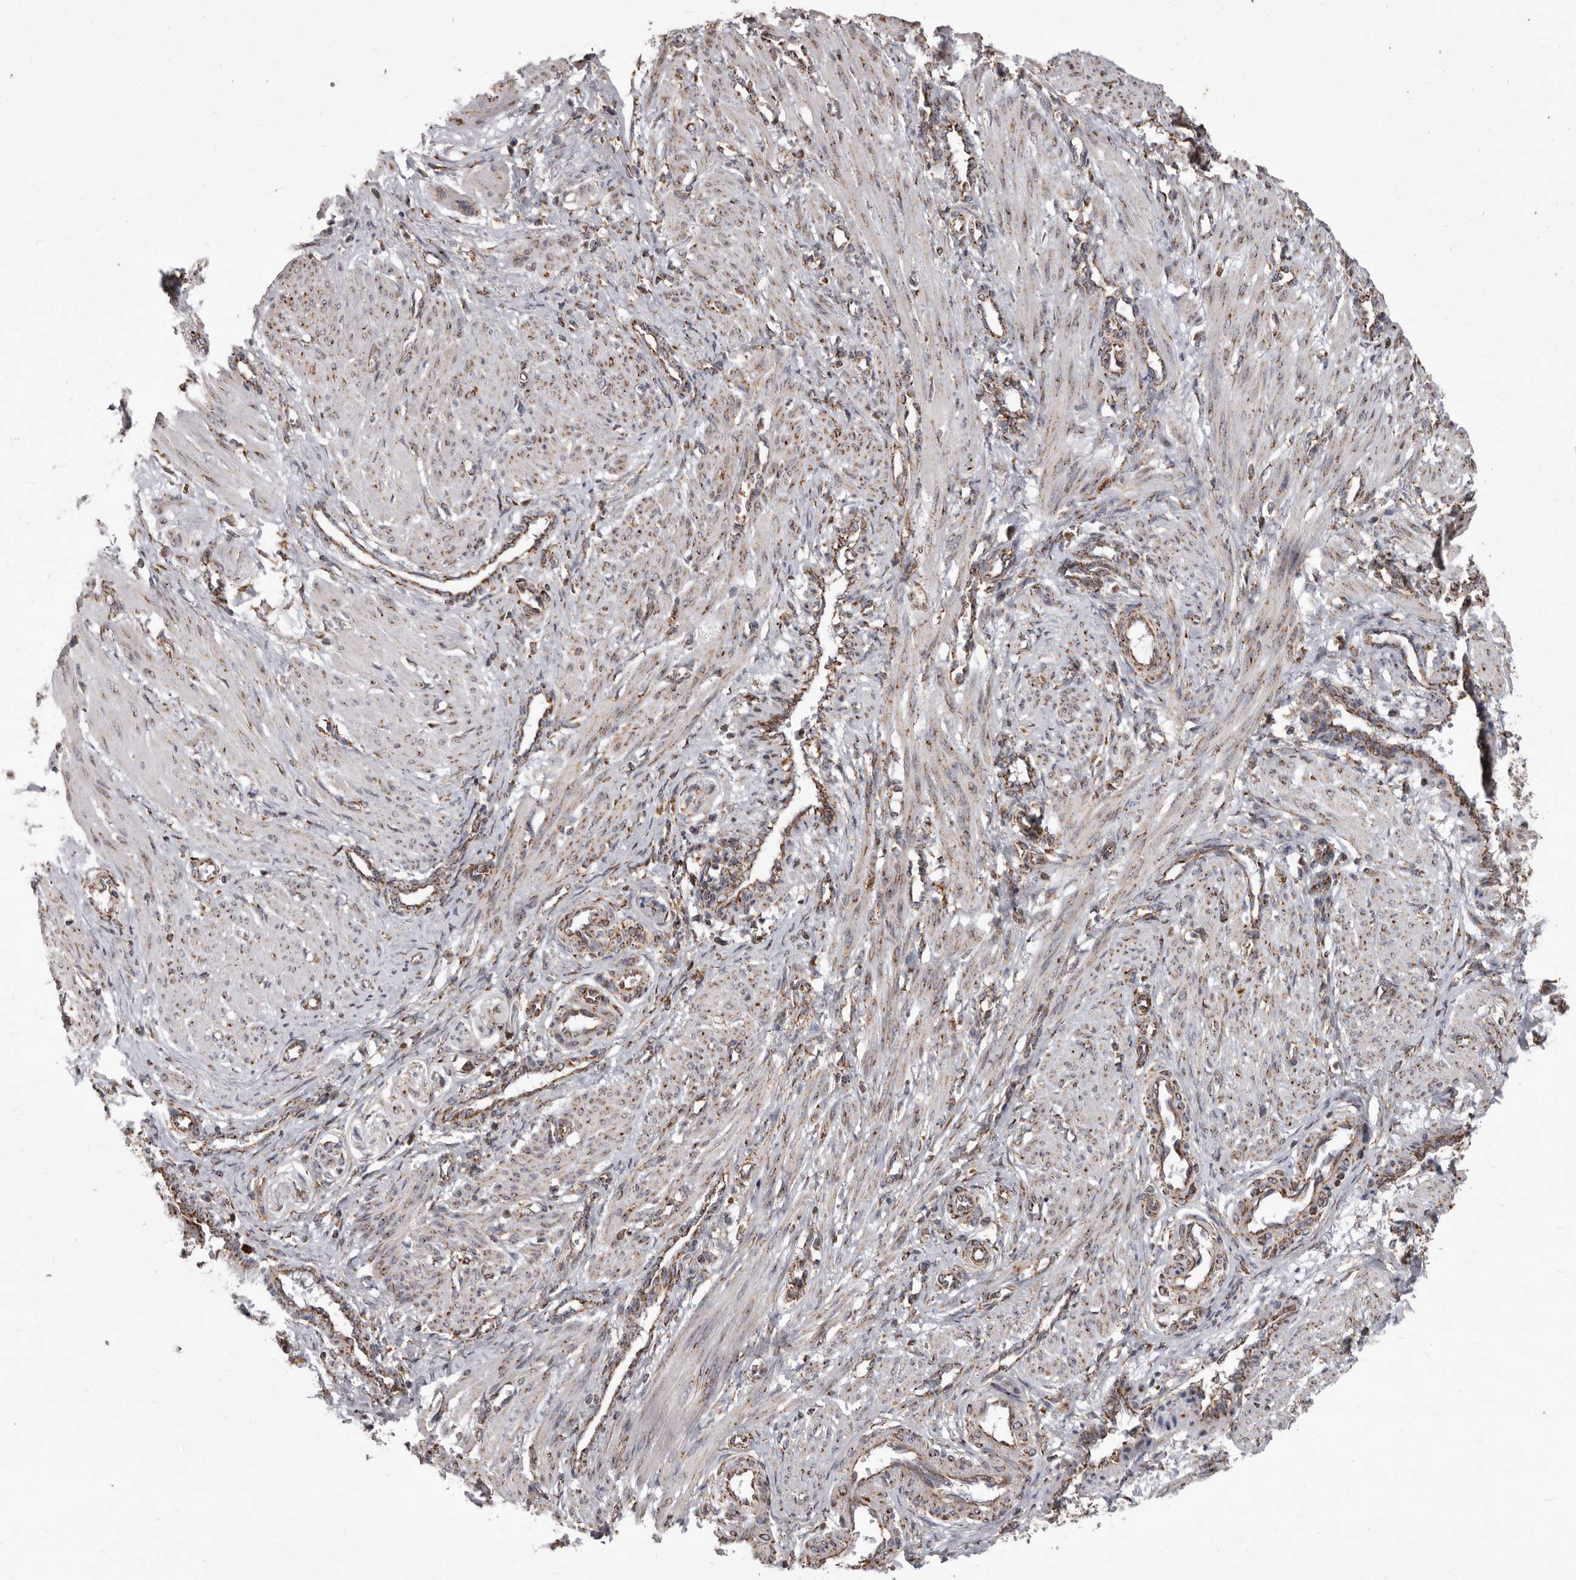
{"staining": {"intensity": "weak", "quantity": "25%-75%", "location": "cytoplasmic/membranous"}, "tissue": "smooth muscle", "cell_type": "Smooth muscle cells", "image_type": "normal", "snomed": [{"axis": "morphology", "description": "Normal tissue, NOS"}, {"axis": "topography", "description": "Endometrium"}], "caption": "Immunohistochemistry image of unremarkable smooth muscle stained for a protein (brown), which exhibits low levels of weak cytoplasmic/membranous staining in about 25%-75% of smooth muscle cells.", "gene": "CDK5RAP3", "patient": {"sex": "female", "age": 33}}